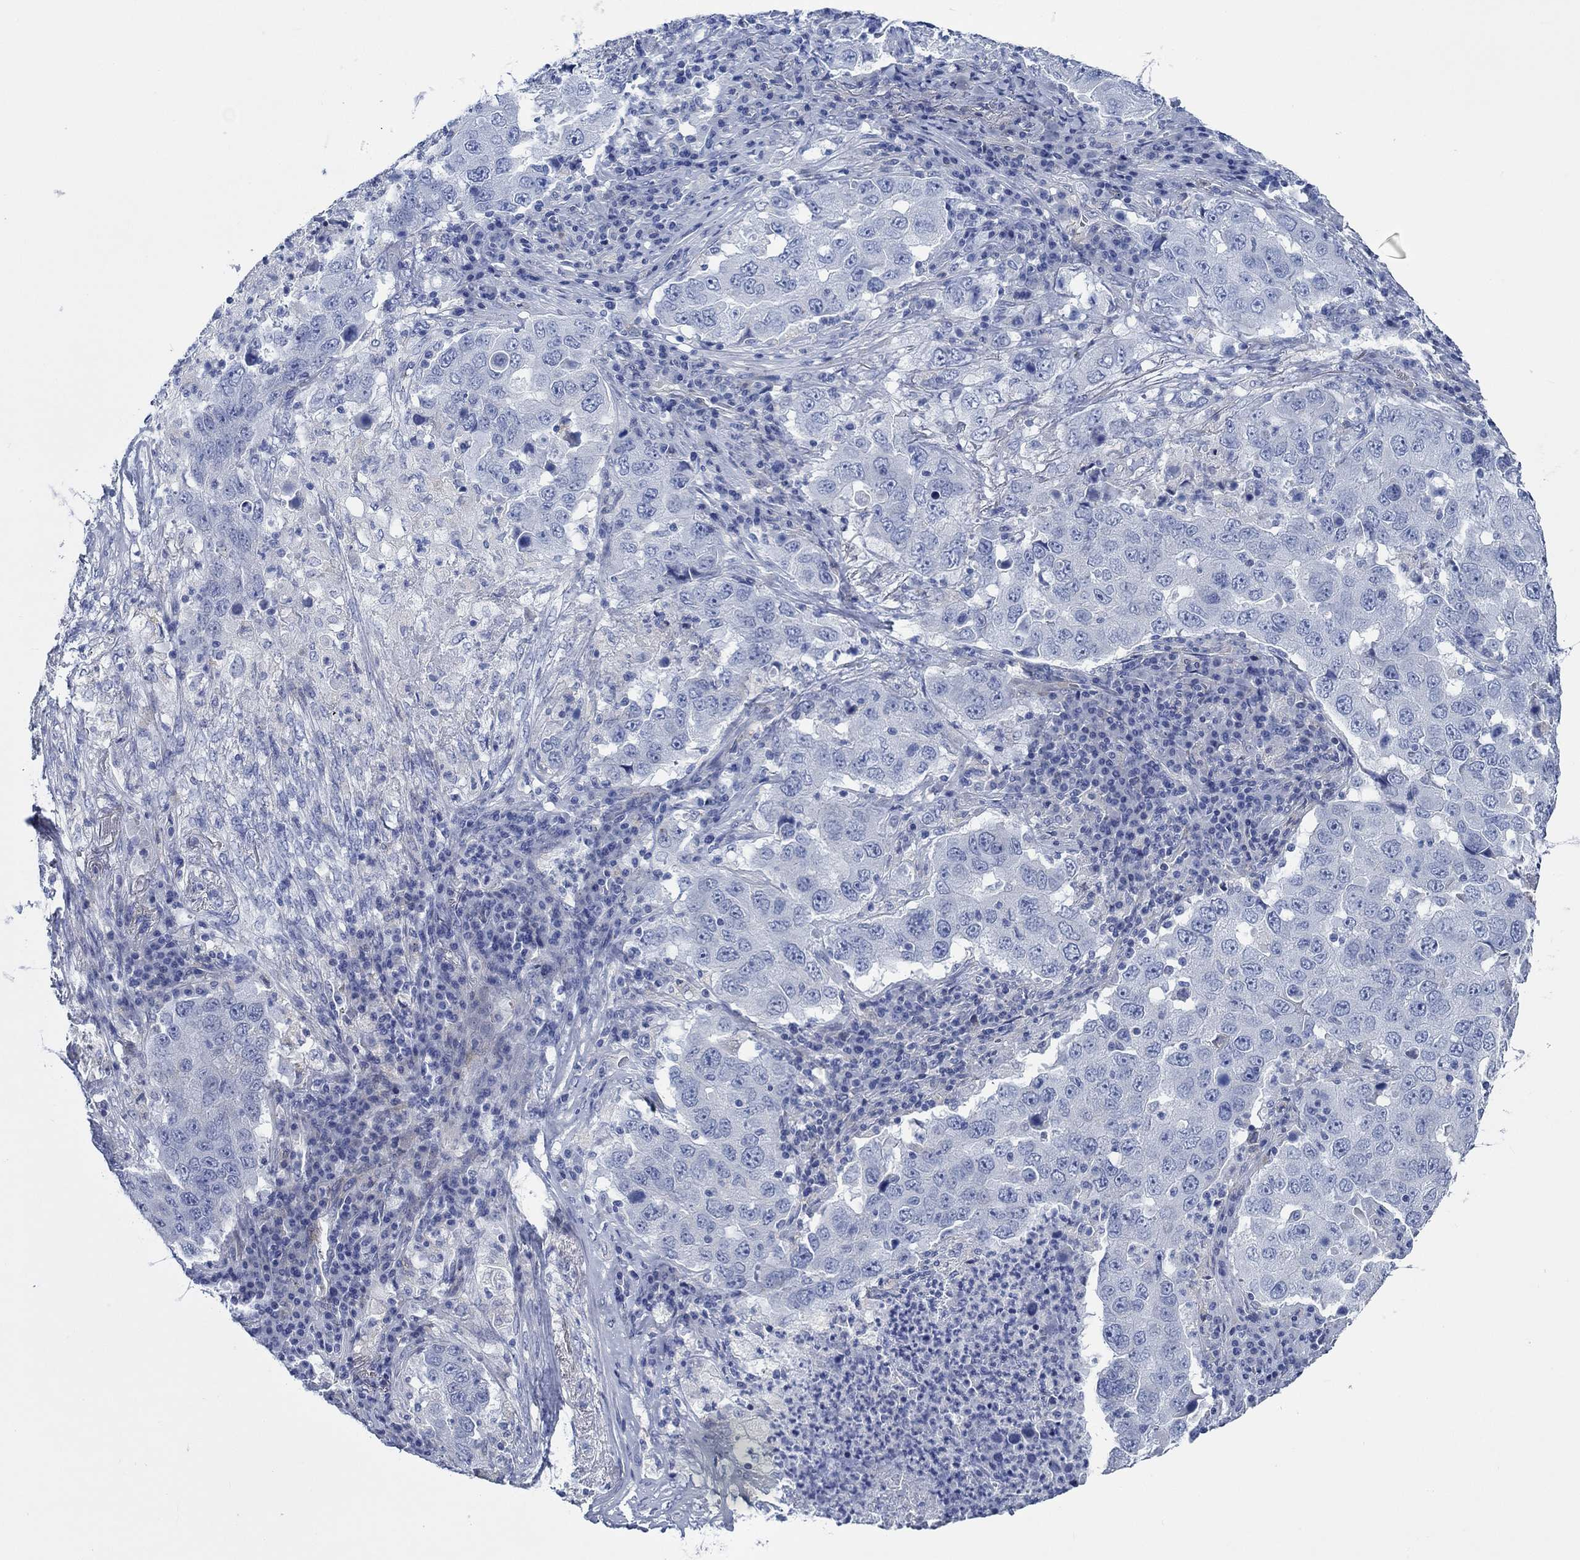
{"staining": {"intensity": "negative", "quantity": "none", "location": "none"}, "tissue": "lung cancer", "cell_type": "Tumor cells", "image_type": "cancer", "snomed": [{"axis": "morphology", "description": "Adenocarcinoma, NOS"}, {"axis": "topography", "description": "Lung"}], "caption": "The image reveals no staining of tumor cells in lung cancer (adenocarcinoma).", "gene": "SVEP1", "patient": {"sex": "male", "age": 73}}